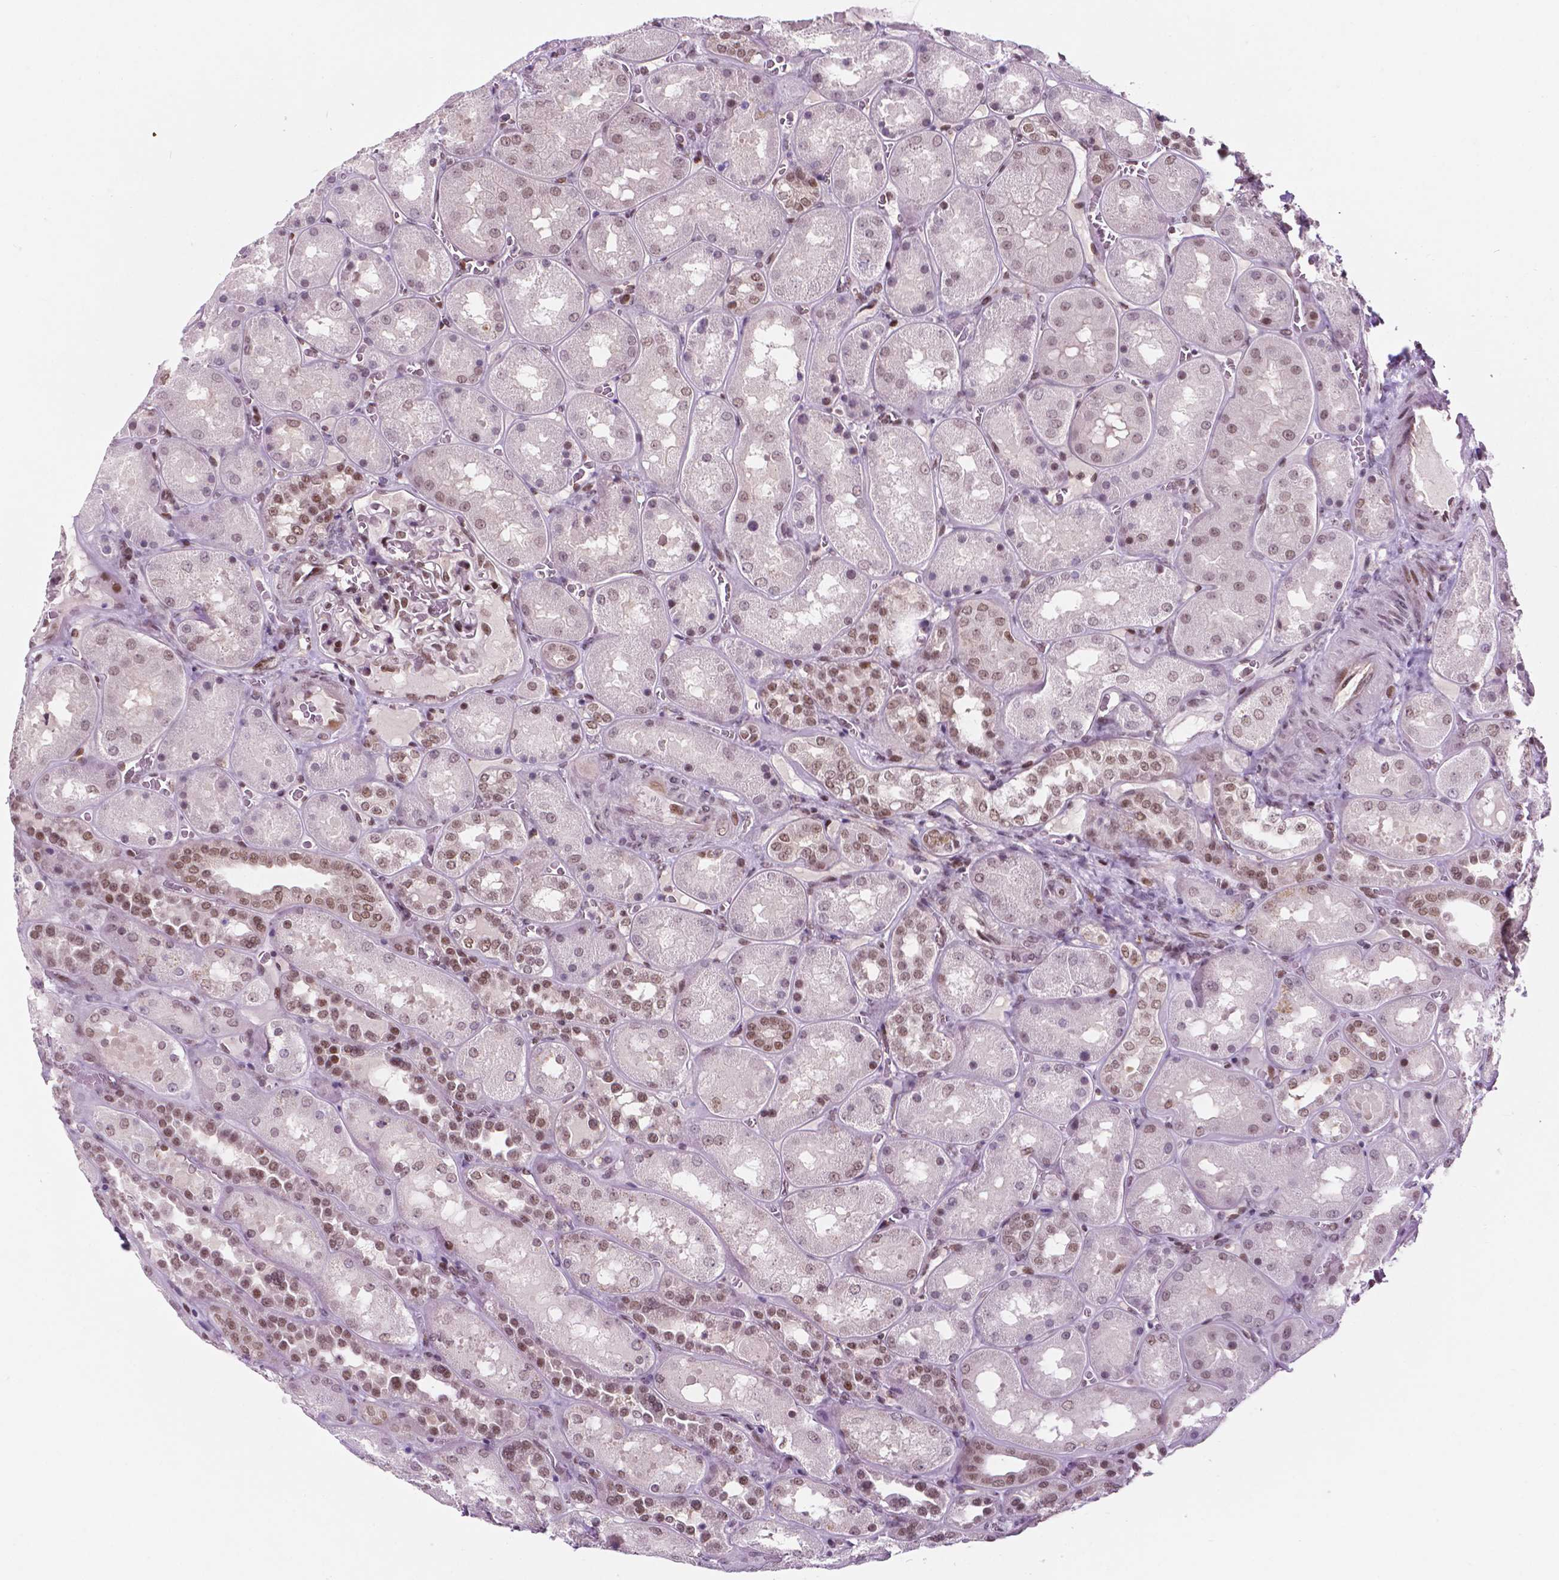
{"staining": {"intensity": "moderate", "quantity": "25%-75%", "location": "nuclear"}, "tissue": "kidney", "cell_type": "Cells in glomeruli", "image_type": "normal", "snomed": [{"axis": "morphology", "description": "Normal tissue, NOS"}, {"axis": "topography", "description": "Kidney"}], "caption": "IHC (DAB) staining of benign human kidney demonstrates moderate nuclear protein staining in about 25%-75% of cells in glomeruli. (DAB (3,3'-diaminobenzidine) IHC with brightfield microscopy, high magnification).", "gene": "PER2", "patient": {"sex": "male", "age": 73}}